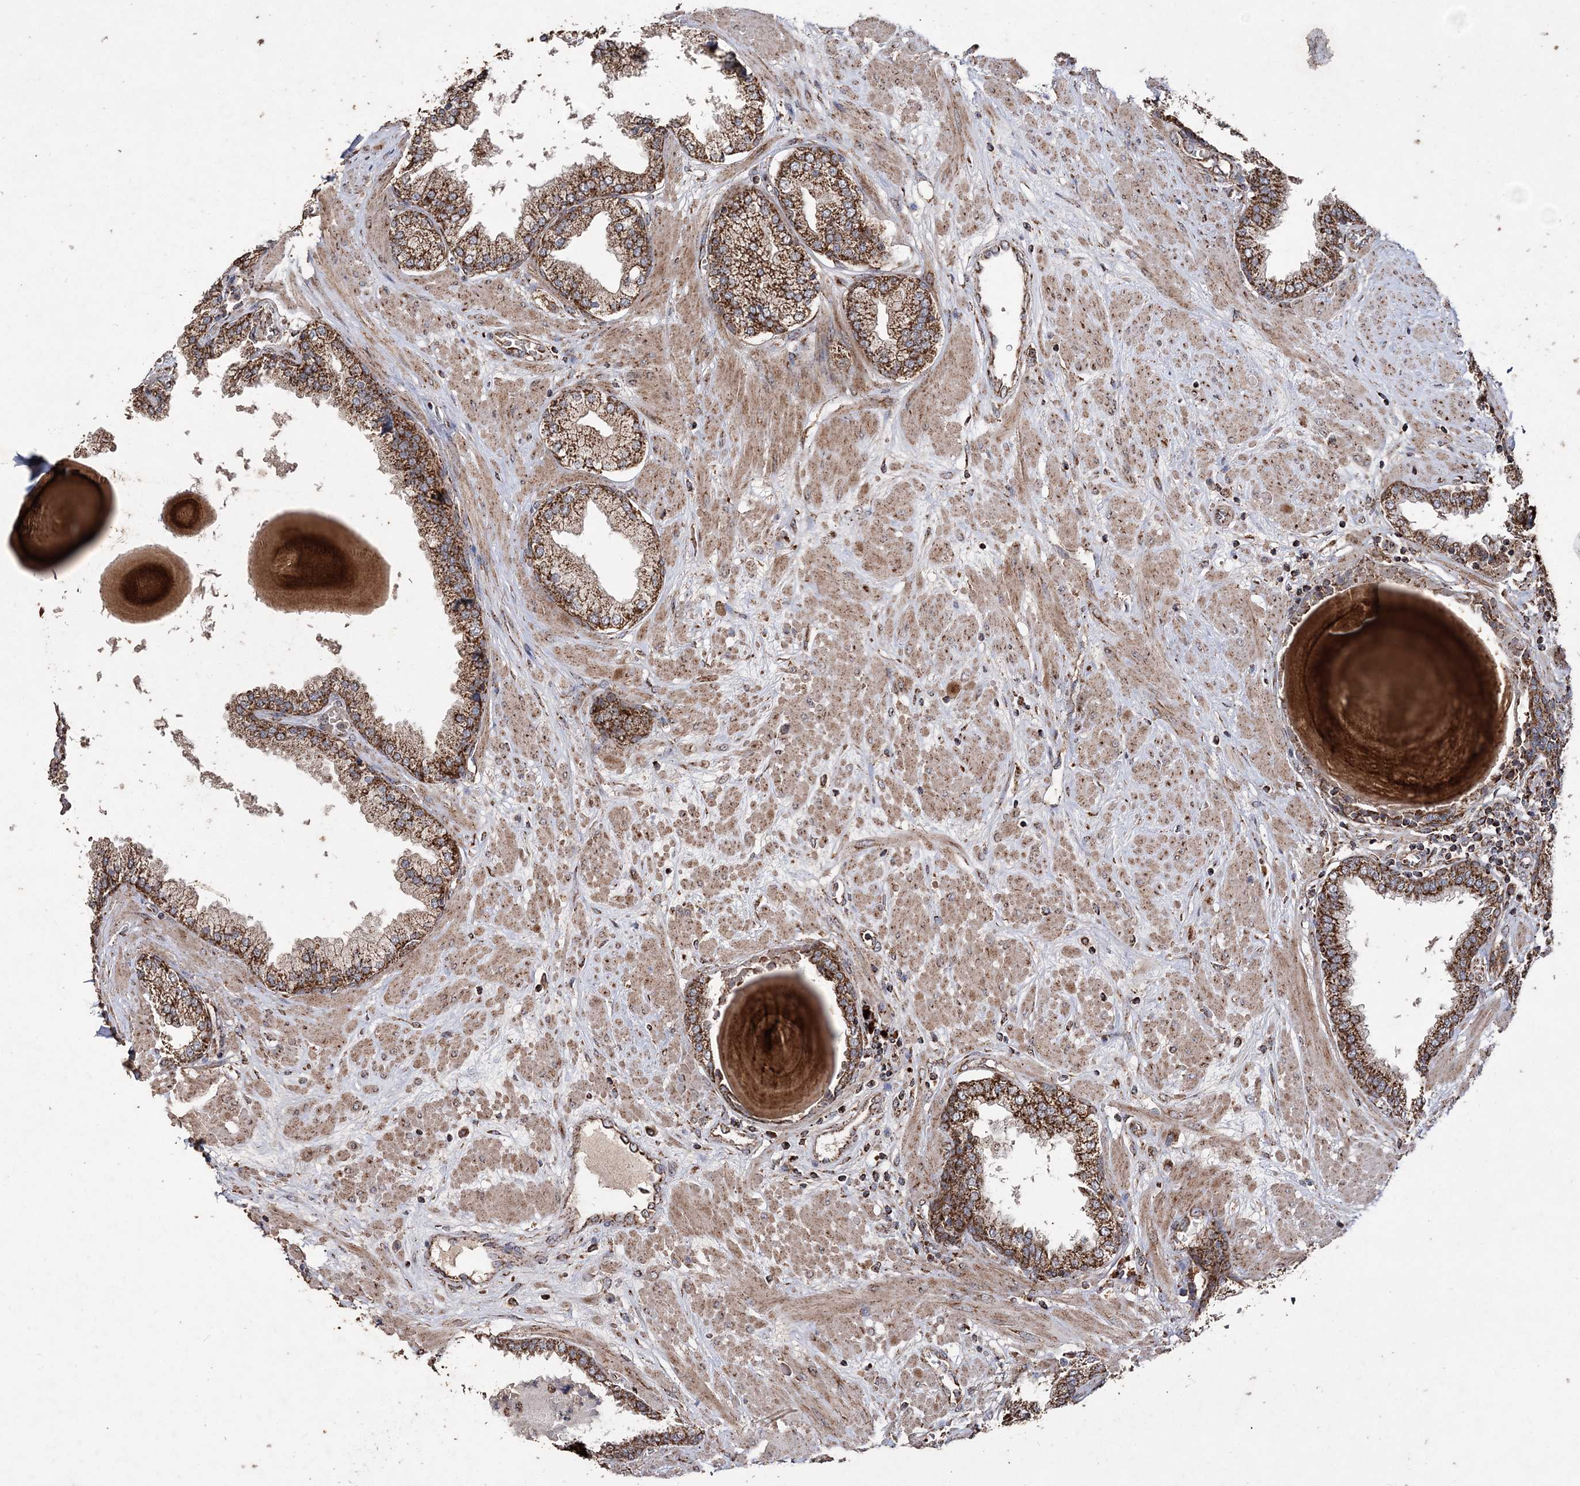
{"staining": {"intensity": "strong", "quantity": ">75%", "location": "cytoplasmic/membranous"}, "tissue": "prostate", "cell_type": "Glandular cells", "image_type": "normal", "snomed": [{"axis": "morphology", "description": "Normal tissue, NOS"}, {"axis": "topography", "description": "Prostate"}], "caption": "Brown immunohistochemical staining in benign human prostate reveals strong cytoplasmic/membranous positivity in about >75% of glandular cells.", "gene": "POC5", "patient": {"sex": "male", "age": 51}}